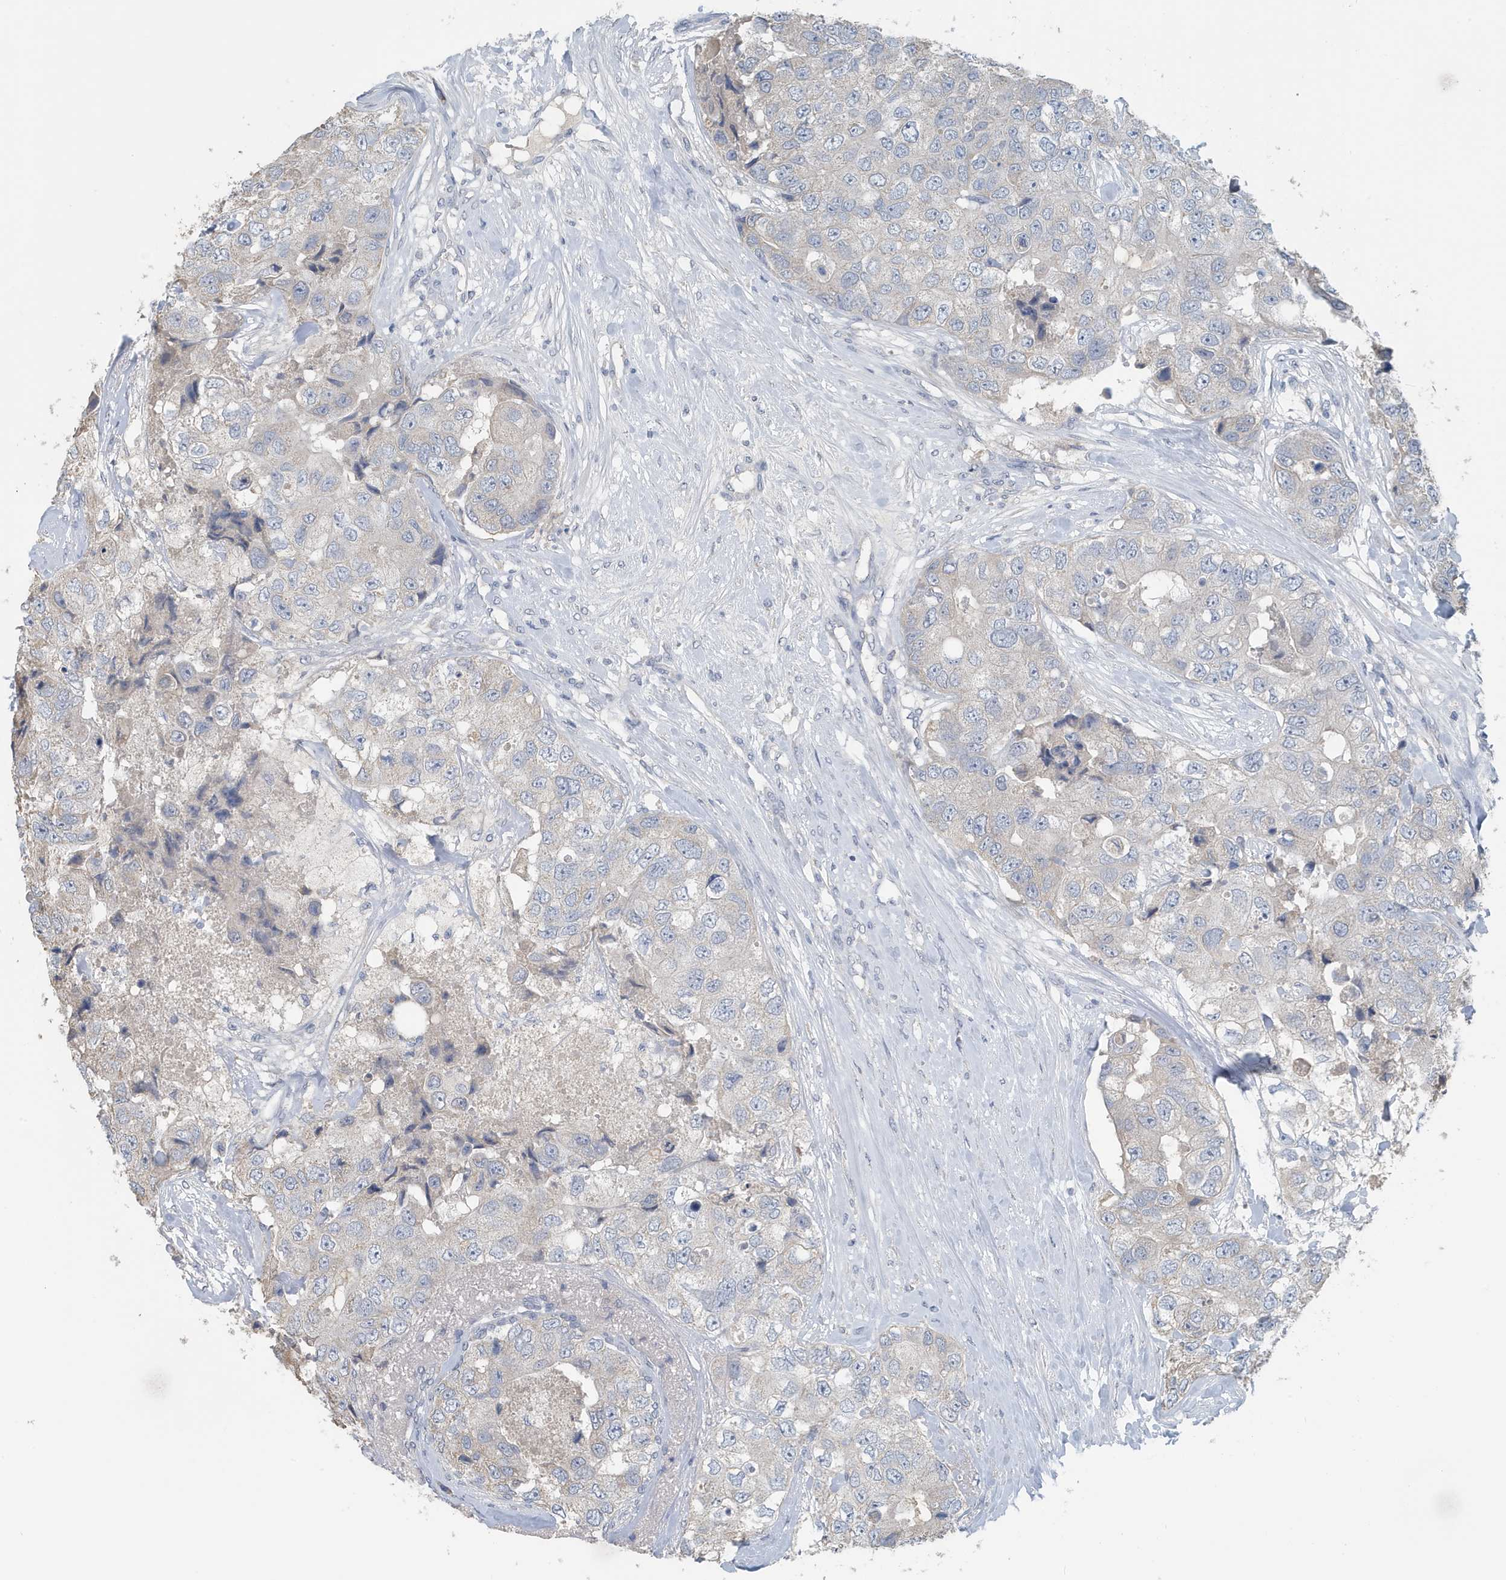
{"staining": {"intensity": "negative", "quantity": "none", "location": "none"}, "tissue": "breast cancer", "cell_type": "Tumor cells", "image_type": "cancer", "snomed": [{"axis": "morphology", "description": "Duct carcinoma"}, {"axis": "topography", "description": "Breast"}], "caption": "Immunohistochemistry (IHC) histopathology image of neoplastic tissue: human breast cancer (invasive ductal carcinoma) stained with DAB (3,3'-diaminobenzidine) displays no significant protein expression in tumor cells. (DAB IHC, high magnification).", "gene": "UGT2B4", "patient": {"sex": "female", "age": 62}}